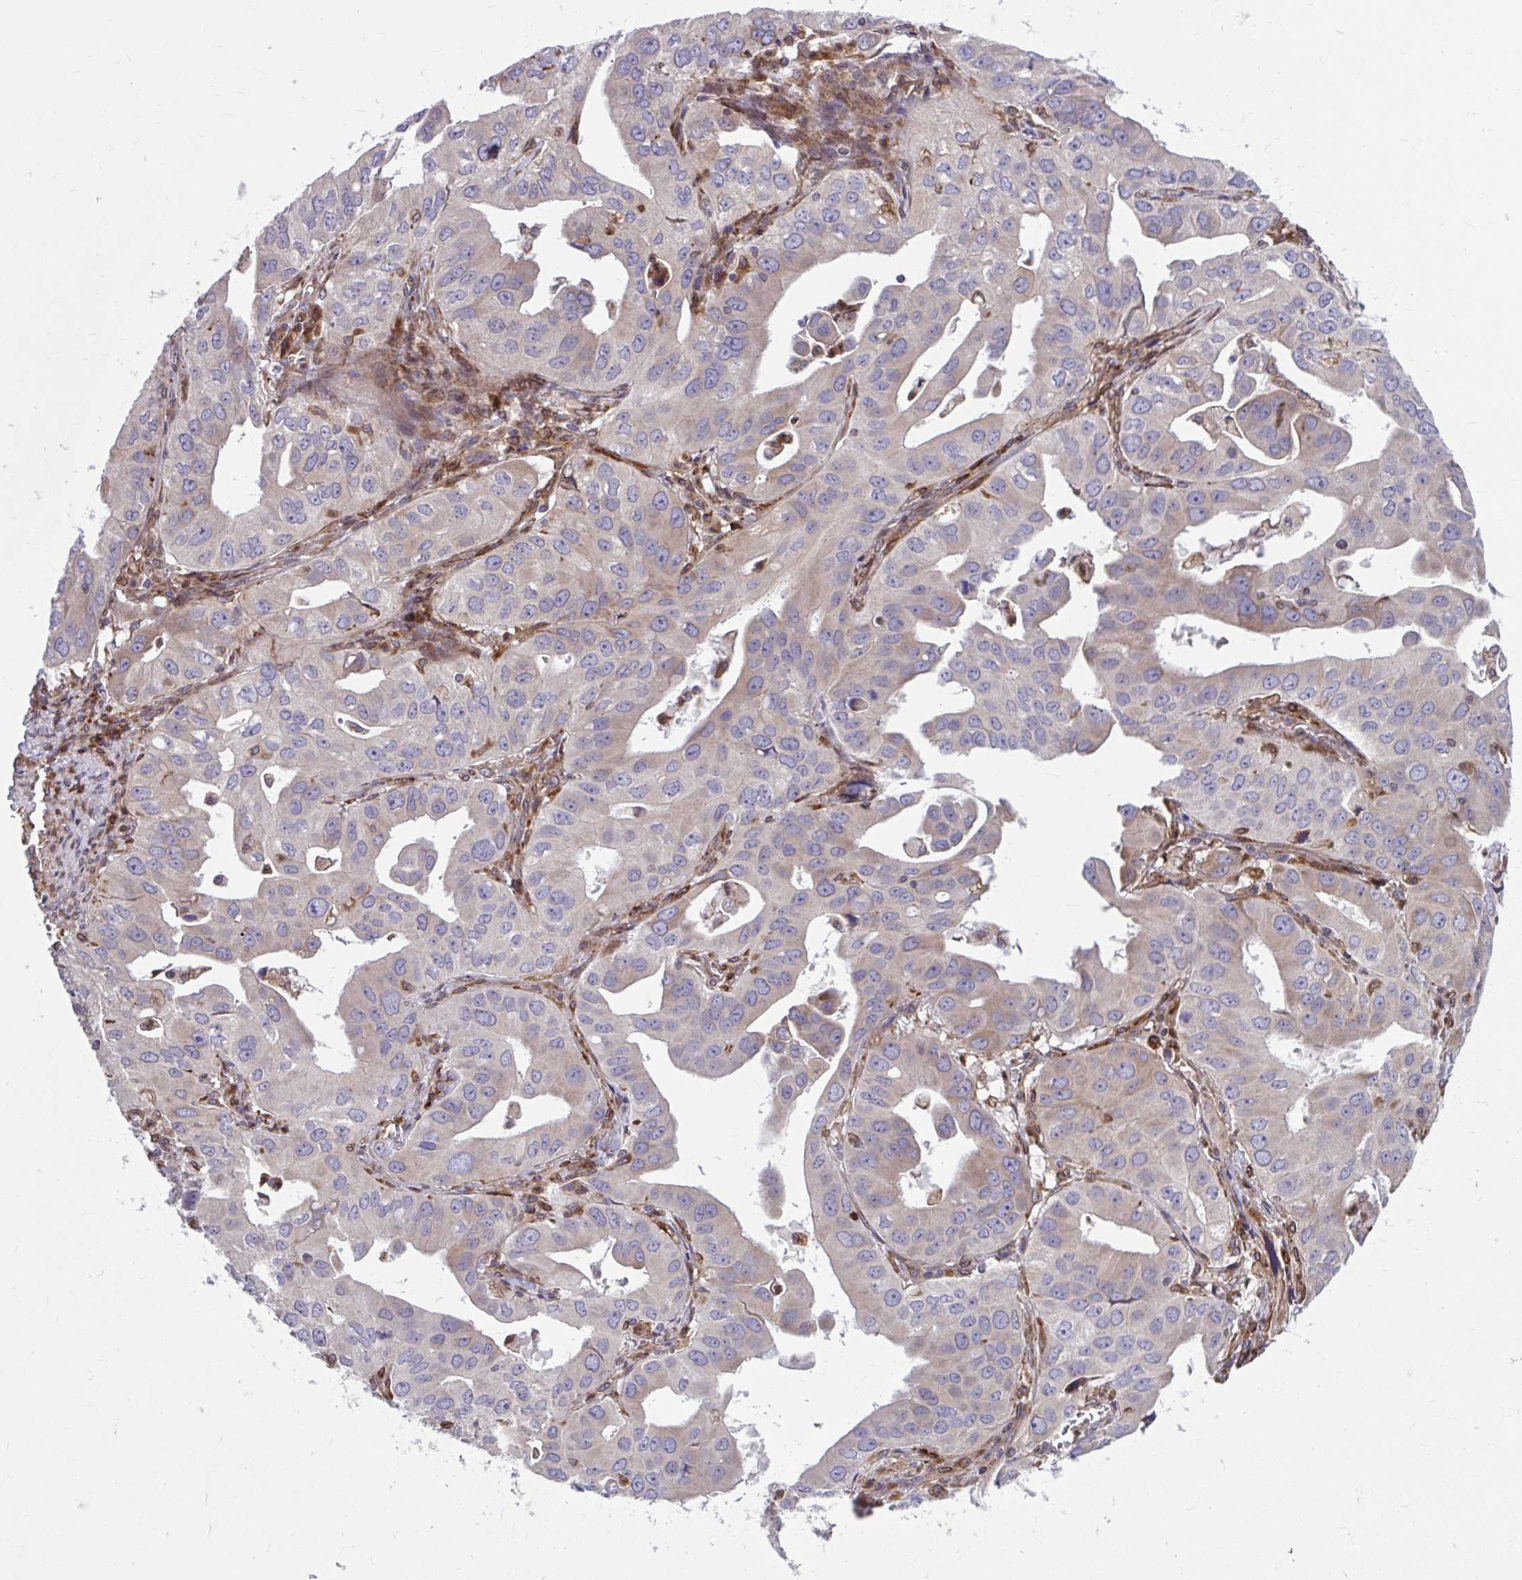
{"staining": {"intensity": "negative", "quantity": "none", "location": "none"}, "tissue": "lung cancer", "cell_type": "Tumor cells", "image_type": "cancer", "snomed": [{"axis": "morphology", "description": "Adenocarcinoma, NOS"}, {"axis": "topography", "description": "Lung"}], "caption": "Immunohistochemistry (IHC) micrograph of lung adenocarcinoma stained for a protein (brown), which reveals no positivity in tumor cells. (Brightfield microscopy of DAB (3,3'-diaminobenzidine) IHC at high magnification).", "gene": "STIM2", "patient": {"sex": "male", "age": 48}}